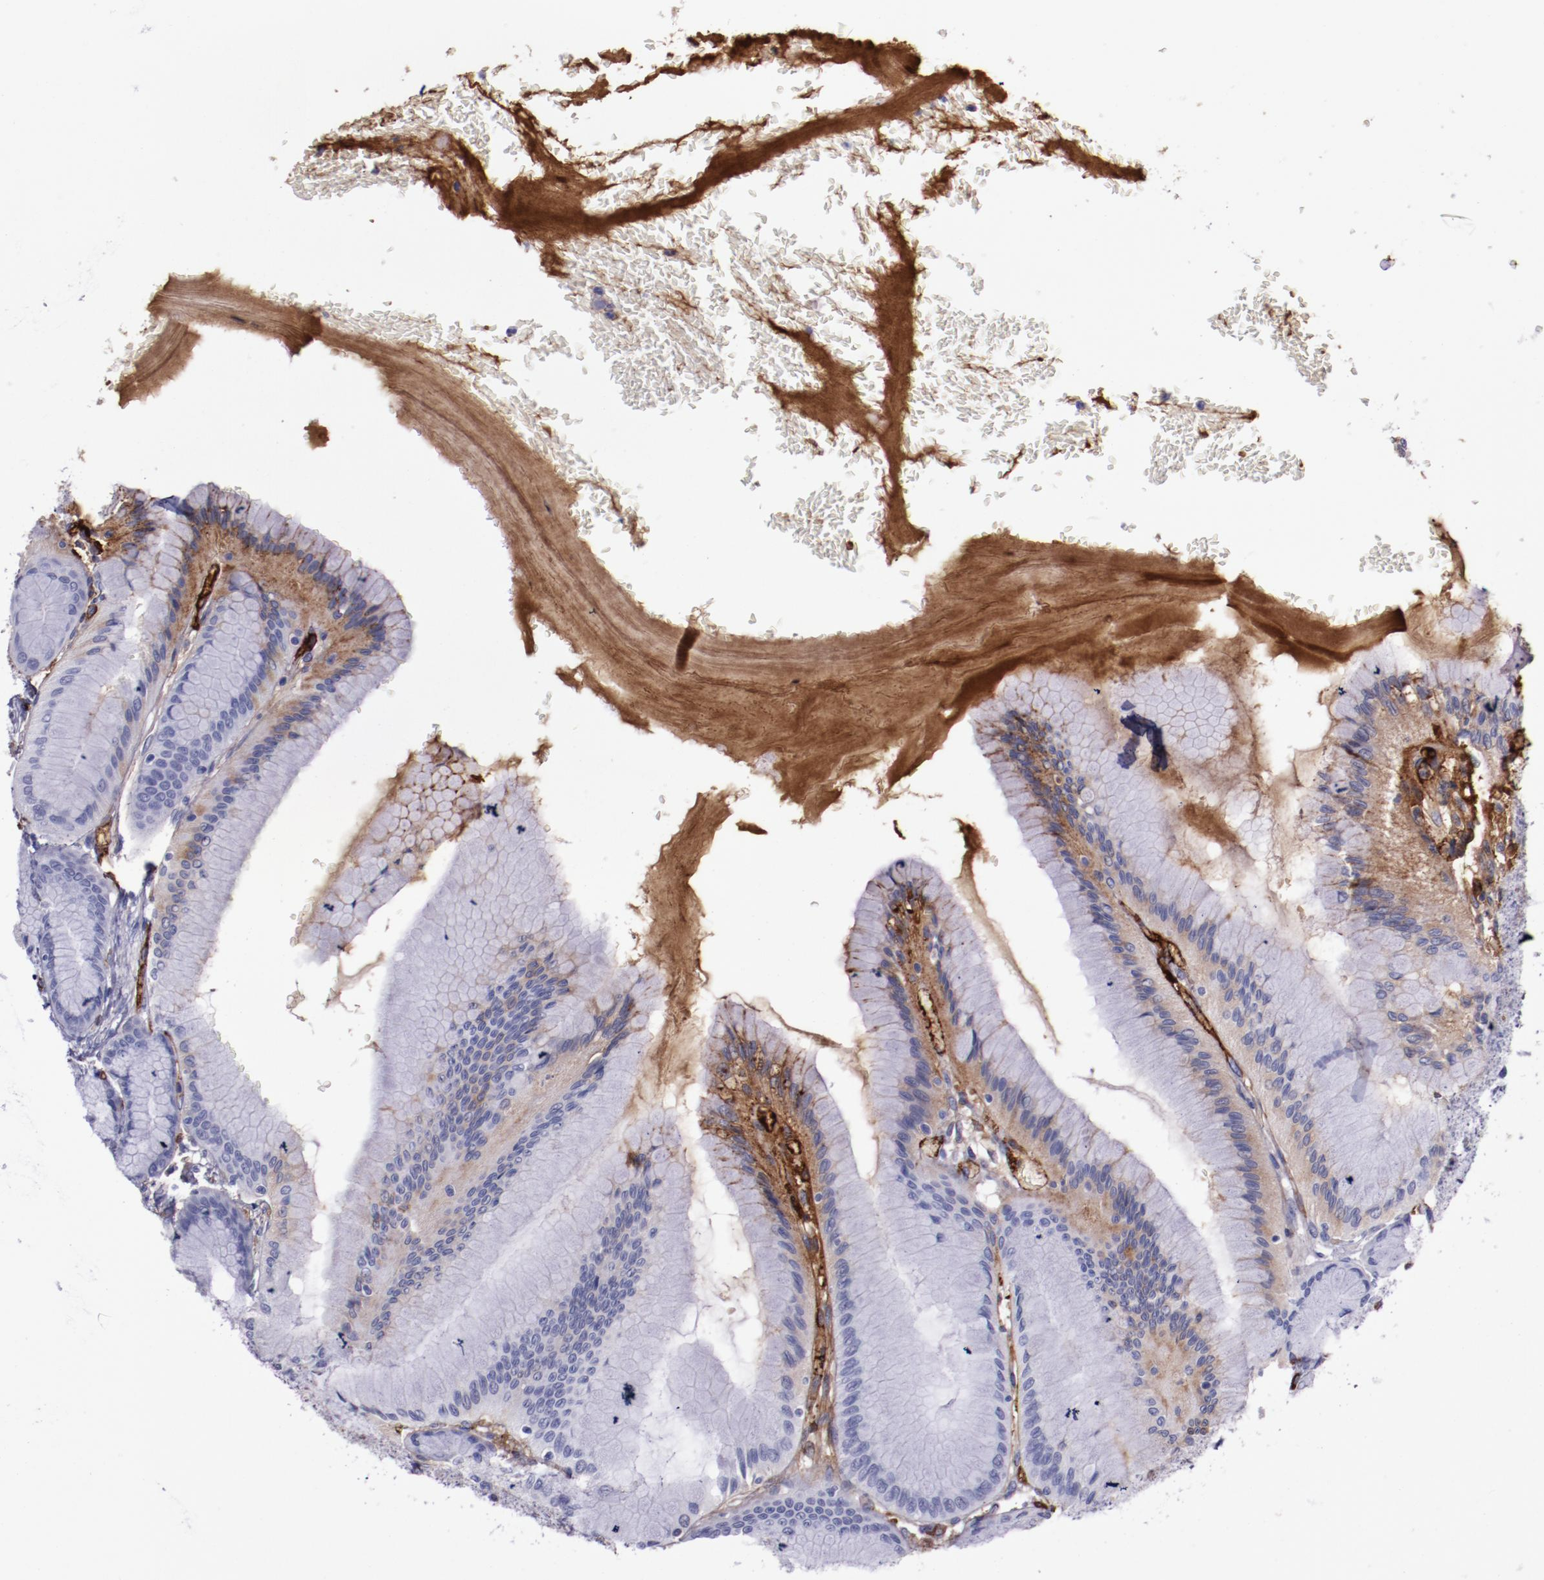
{"staining": {"intensity": "moderate", "quantity": "<25%", "location": "cytoplasmic/membranous"}, "tissue": "stomach", "cell_type": "Glandular cells", "image_type": "normal", "snomed": [{"axis": "morphology", "description": "Normal tissue, NOS"}, {"axis": "morphology", "description": "Adenocarcinoma, NOS"}, {"axis": "topography", "description": "Stomach"}, {"axis": "topography", "description": "Stomach, lower"}], "caption": "Stomach stained with DAB (3,3'-diaminobenzidine) IHC shows low levels of moderate cytoplasmic/membranous positivity in about <25% of glandular cells.", "gene": "A2M", "patient": {"sex": "female", "age": 65}}